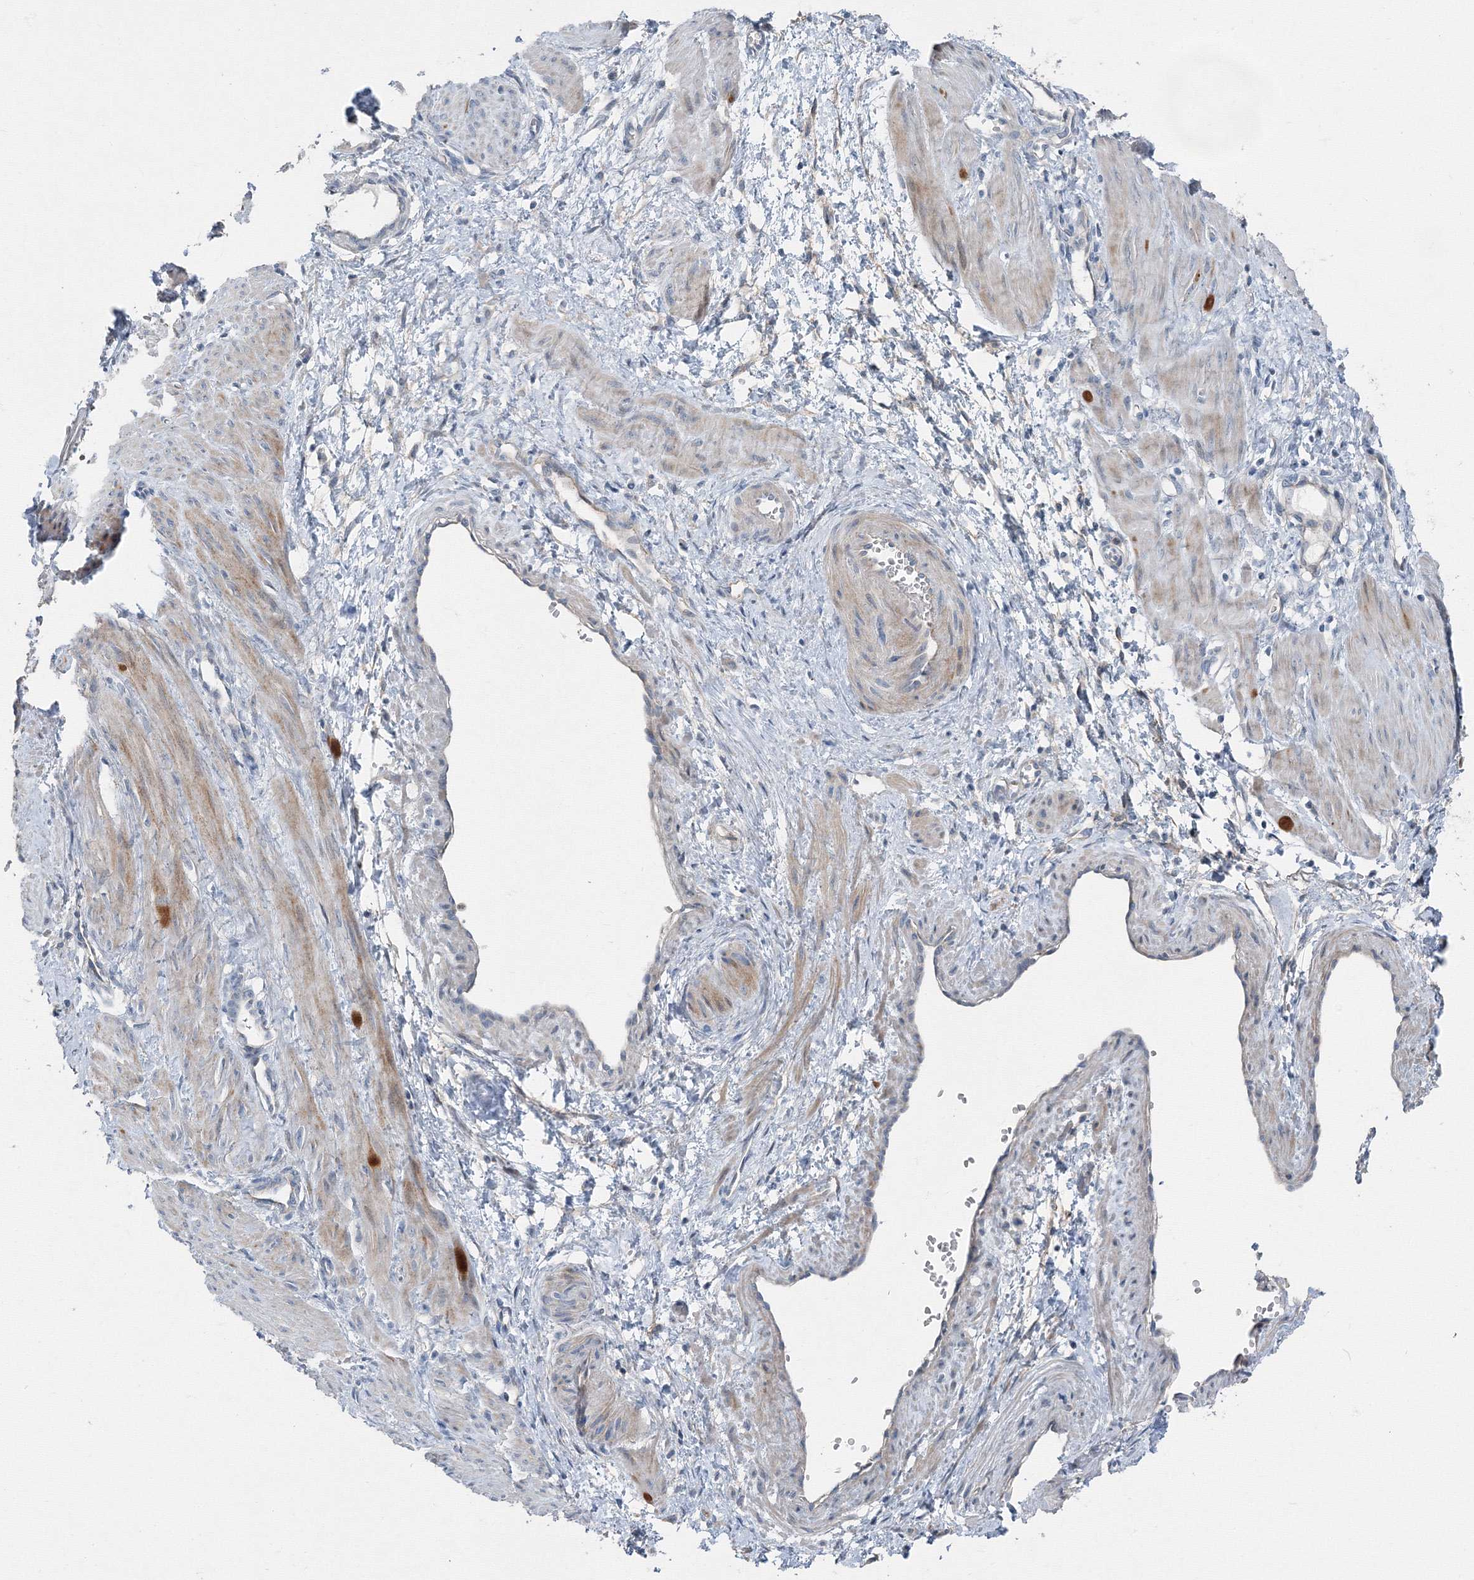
{"staining": {"intensity": "moderate", "quantity": "<25%", "location": "cytoplasmic/membranous"}, "tissue": "smooth muscle", "cell_type": "Smooth muscle cells", "image_type": "normal", "snomed": [{"axis": "morphology", "description": "Normal tissue, NOS"}, {"axis": "topography", "description": "Endometrium"}], "caption": "DAB immunohistochemical staining of normal smooth muscle reveals moderate cytoplasmic/membranous protein expression in about <25% of smooth muscle cells. (Brightfield microscopy of DAB IHC at high magnification).", "gene": "AASDH", "patient": {"sex": "female", "age": 33}}